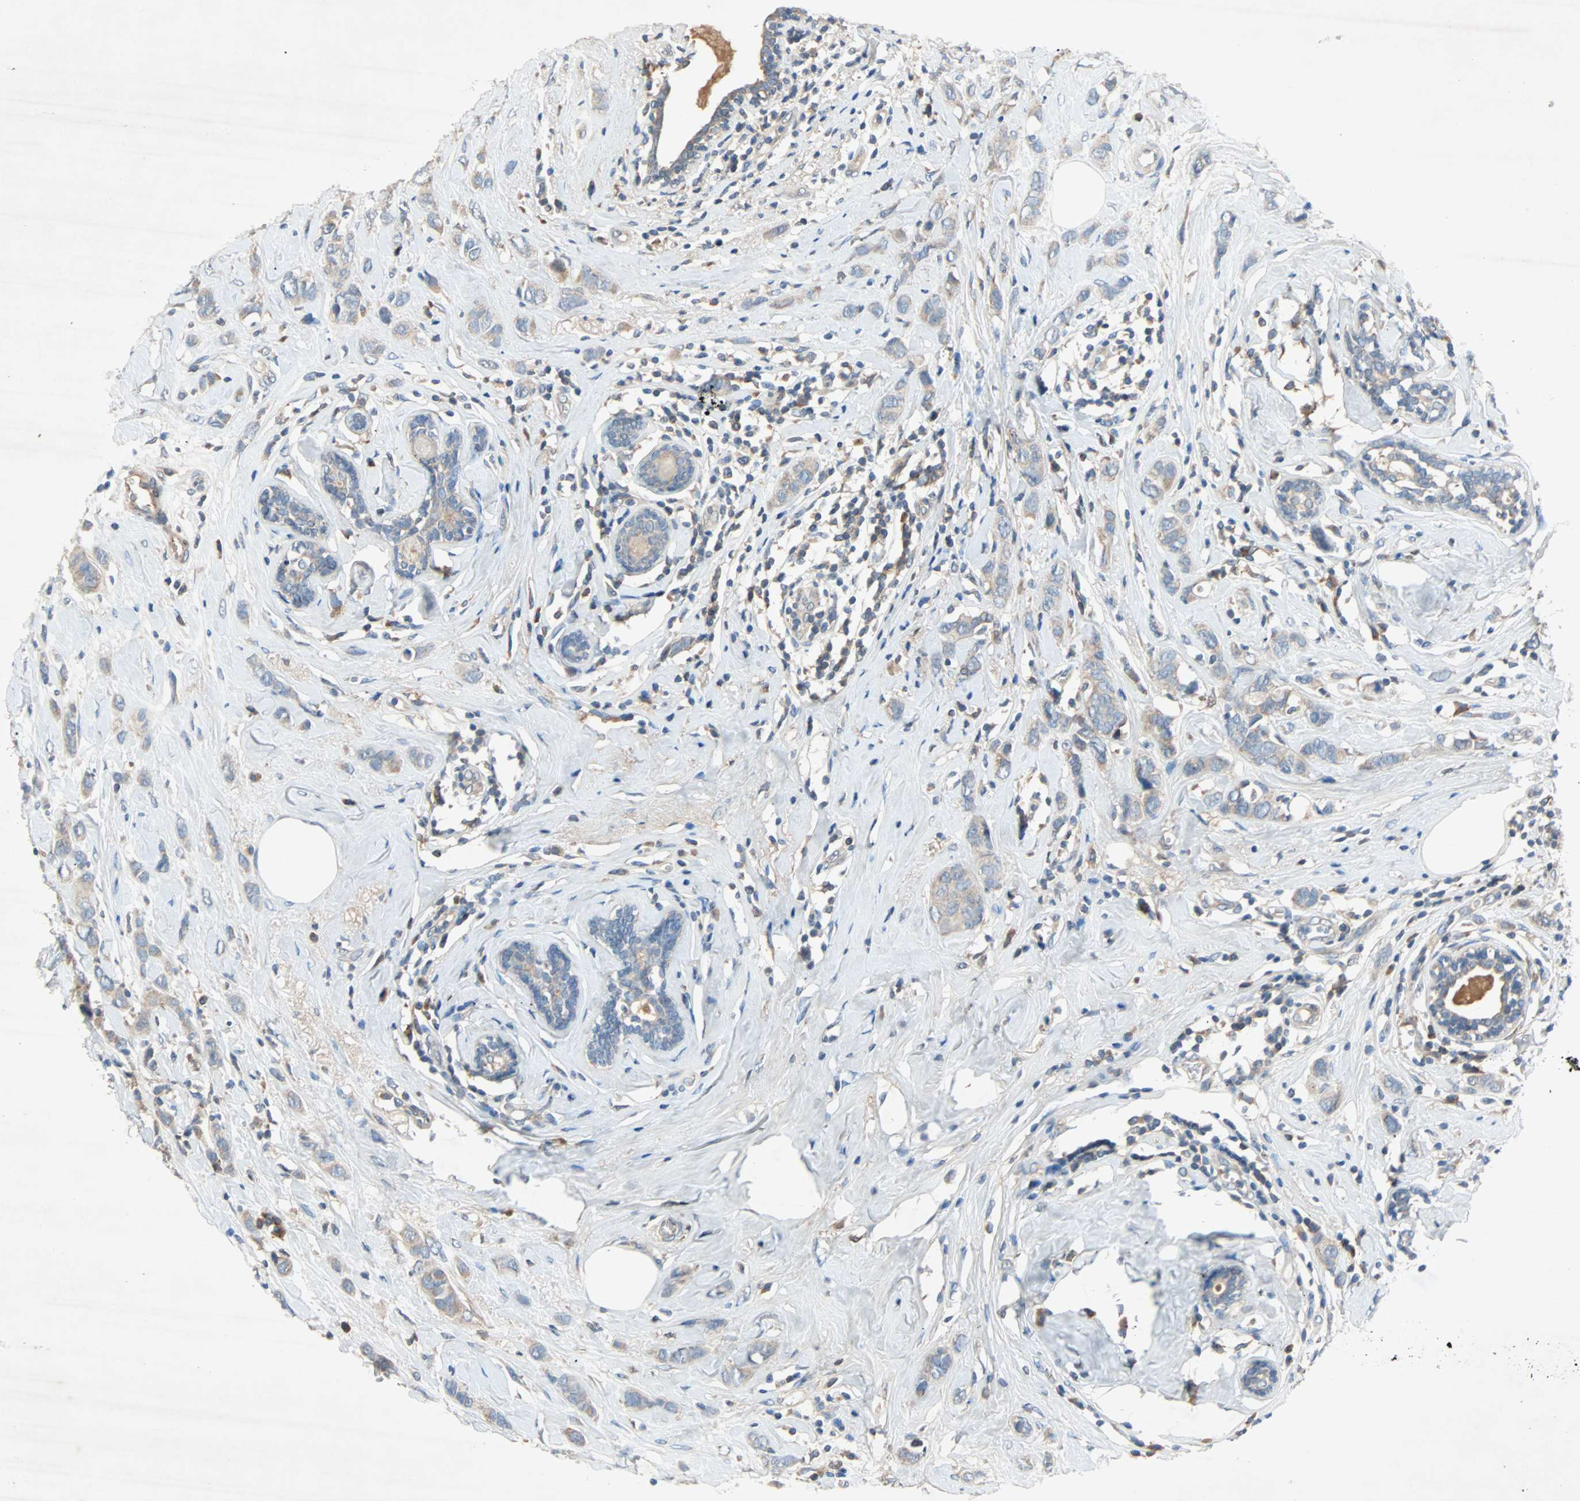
{"staining": {"intensity": "weak", "quantity": ">75%", "location": "cytoplasmic/membranous"}, "tissue": "breast cancer", "cell_type": "Tumor cells", "image_type": "cancer", "snomed": [{"axis": "morphology", "description": "Normal tissue, NOS"}, {"axis": "morphology", "description": "Duct carcinoma"}, {"axis": "topography", "description": "Breast"}], "caption": "Breast intraductal carcinoma stained with DAB (3,3'-diaminobenzidine) immunohistochemistry demonstrates low levels of weak cytoplasmic/membranous staining in approximately >75% of tumor cells.", "gene": "XYLT1", "patient": {"sex": "female", "age": 50}}